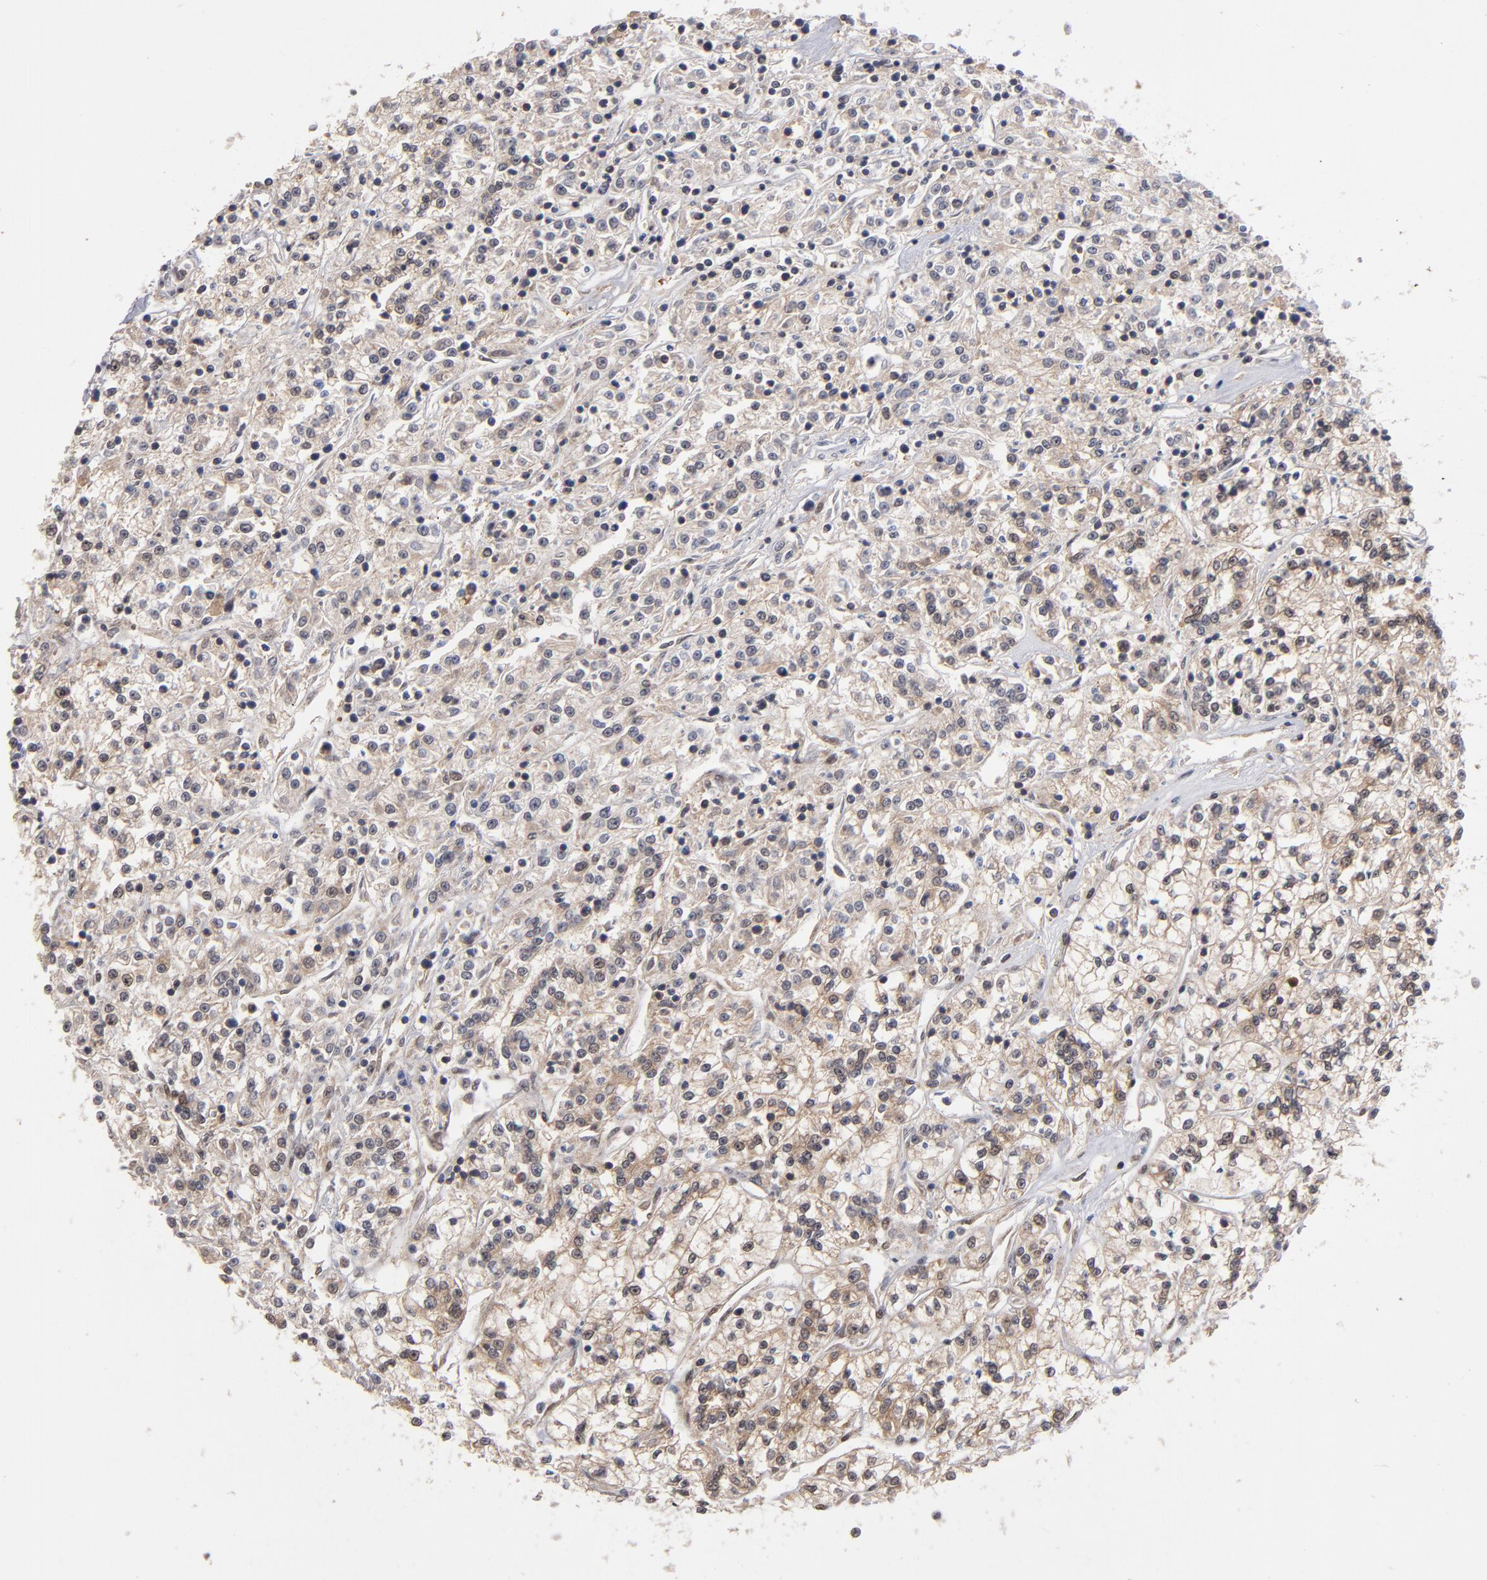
{"staining": {"intensity": "weak", "quantity": ">75%", "location": "cytoplasmic/membranous,nuclear"}, "tissue": "renal cancer", "cell_type": "Tumor cells", "image_type": "cancer", "snomed": [{"axis": "morphology", "description": "Adenocarcinoma, NOS"}, {"axis": "topography", "description": "Kidney"}], "caption": "Renal adenocarcinoma was stained to show a protein in brown. There is low levels of weak cytoplasmic/membranous and nuclear positivity in approximately >75% of tumor cells.", "gene": "HUWE1", "patient": {"sex": "female", "age": 76}}